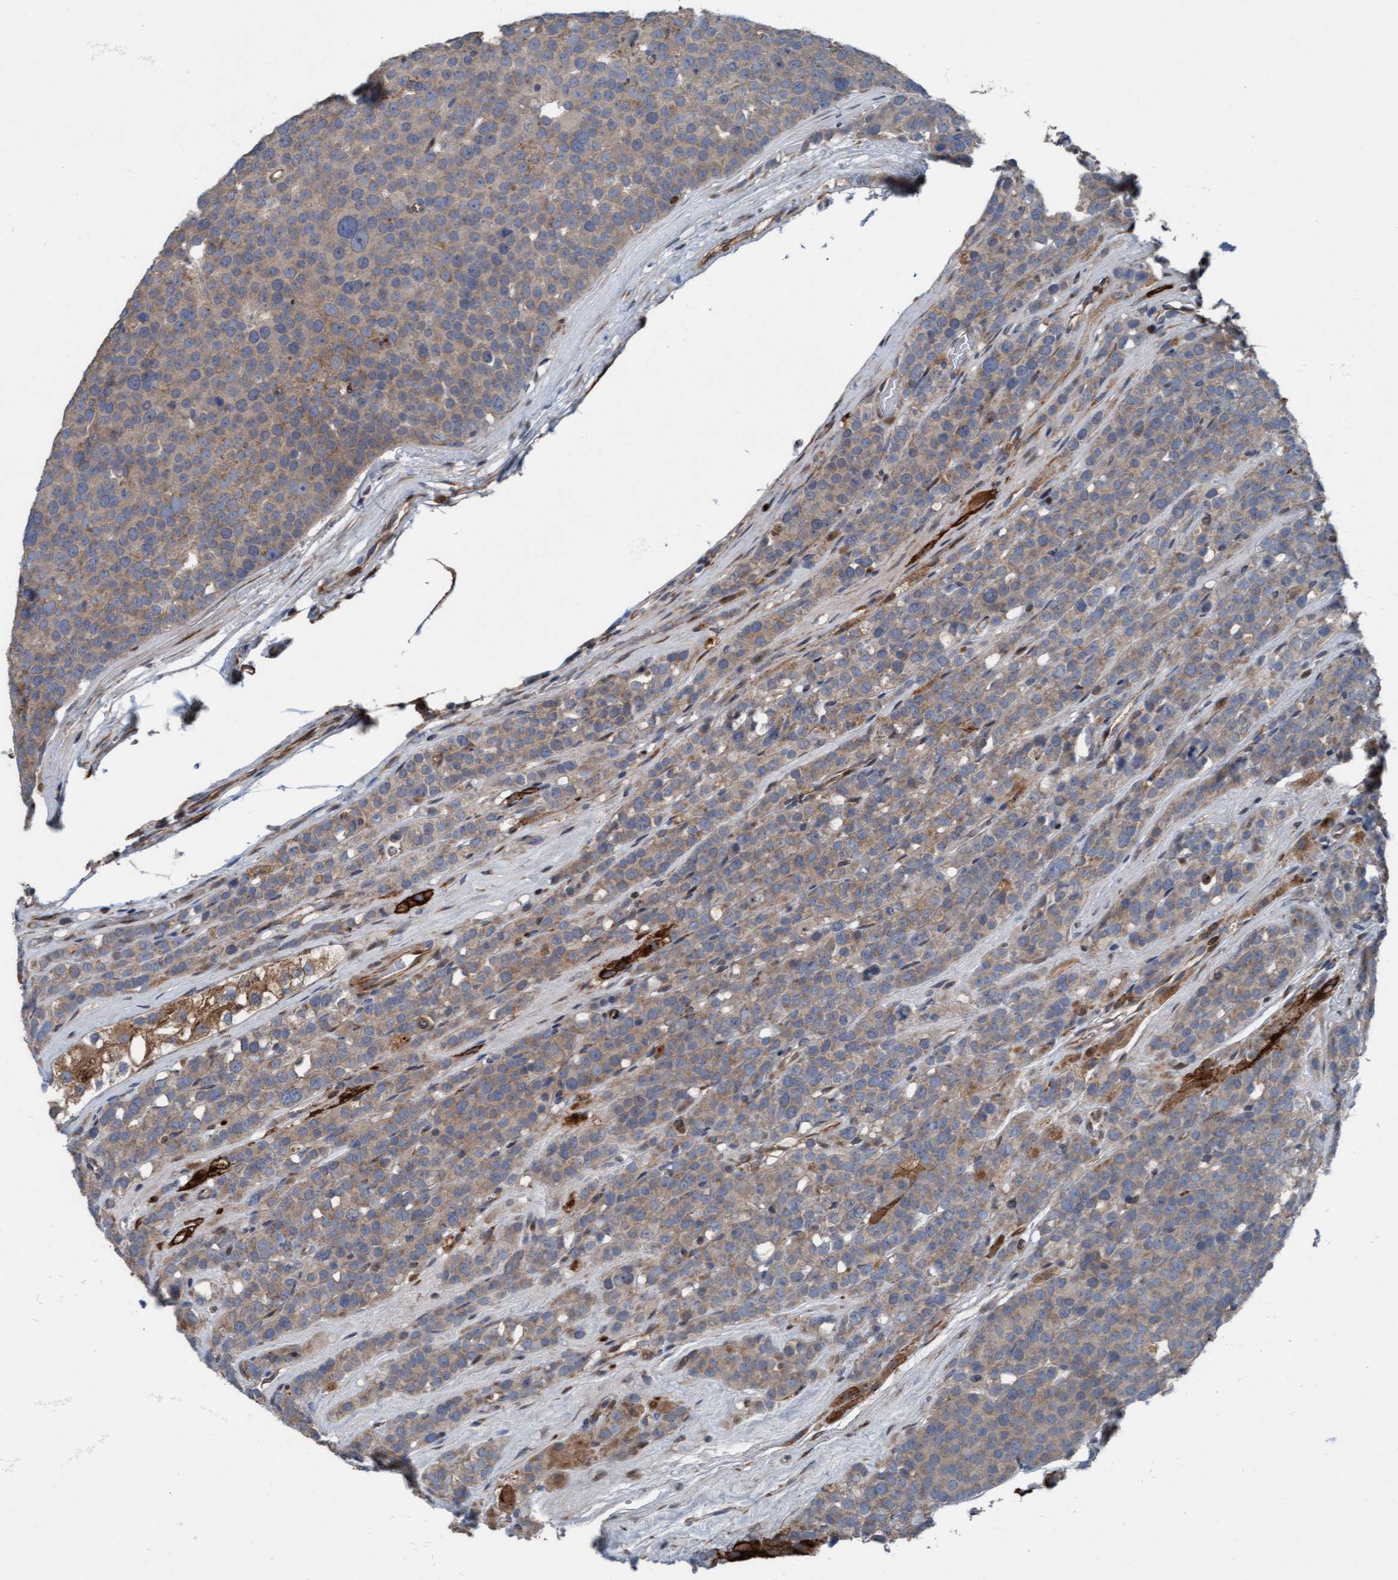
{"staining": {"intensity": "weak", "quantity": ">75%", "location": "cytoplasmic/membranous"}, "tissue": "testis cancer", "cell_type": "Tumor cells", "image_type": "cancer", "snomed": [{"axis": "morphology", "description": "Seminoma, NOS"}, {"axis": "topography", "description": "Testis"}], "caption": "The photomicrograph shows immunohistochemical staining of testis seminoma. There is weak cytoplasmic/membranous expression is seen in about >75% of tumor cells.", "gene": "KLHL26", "patient": {"sex": "male", "age": 71}}